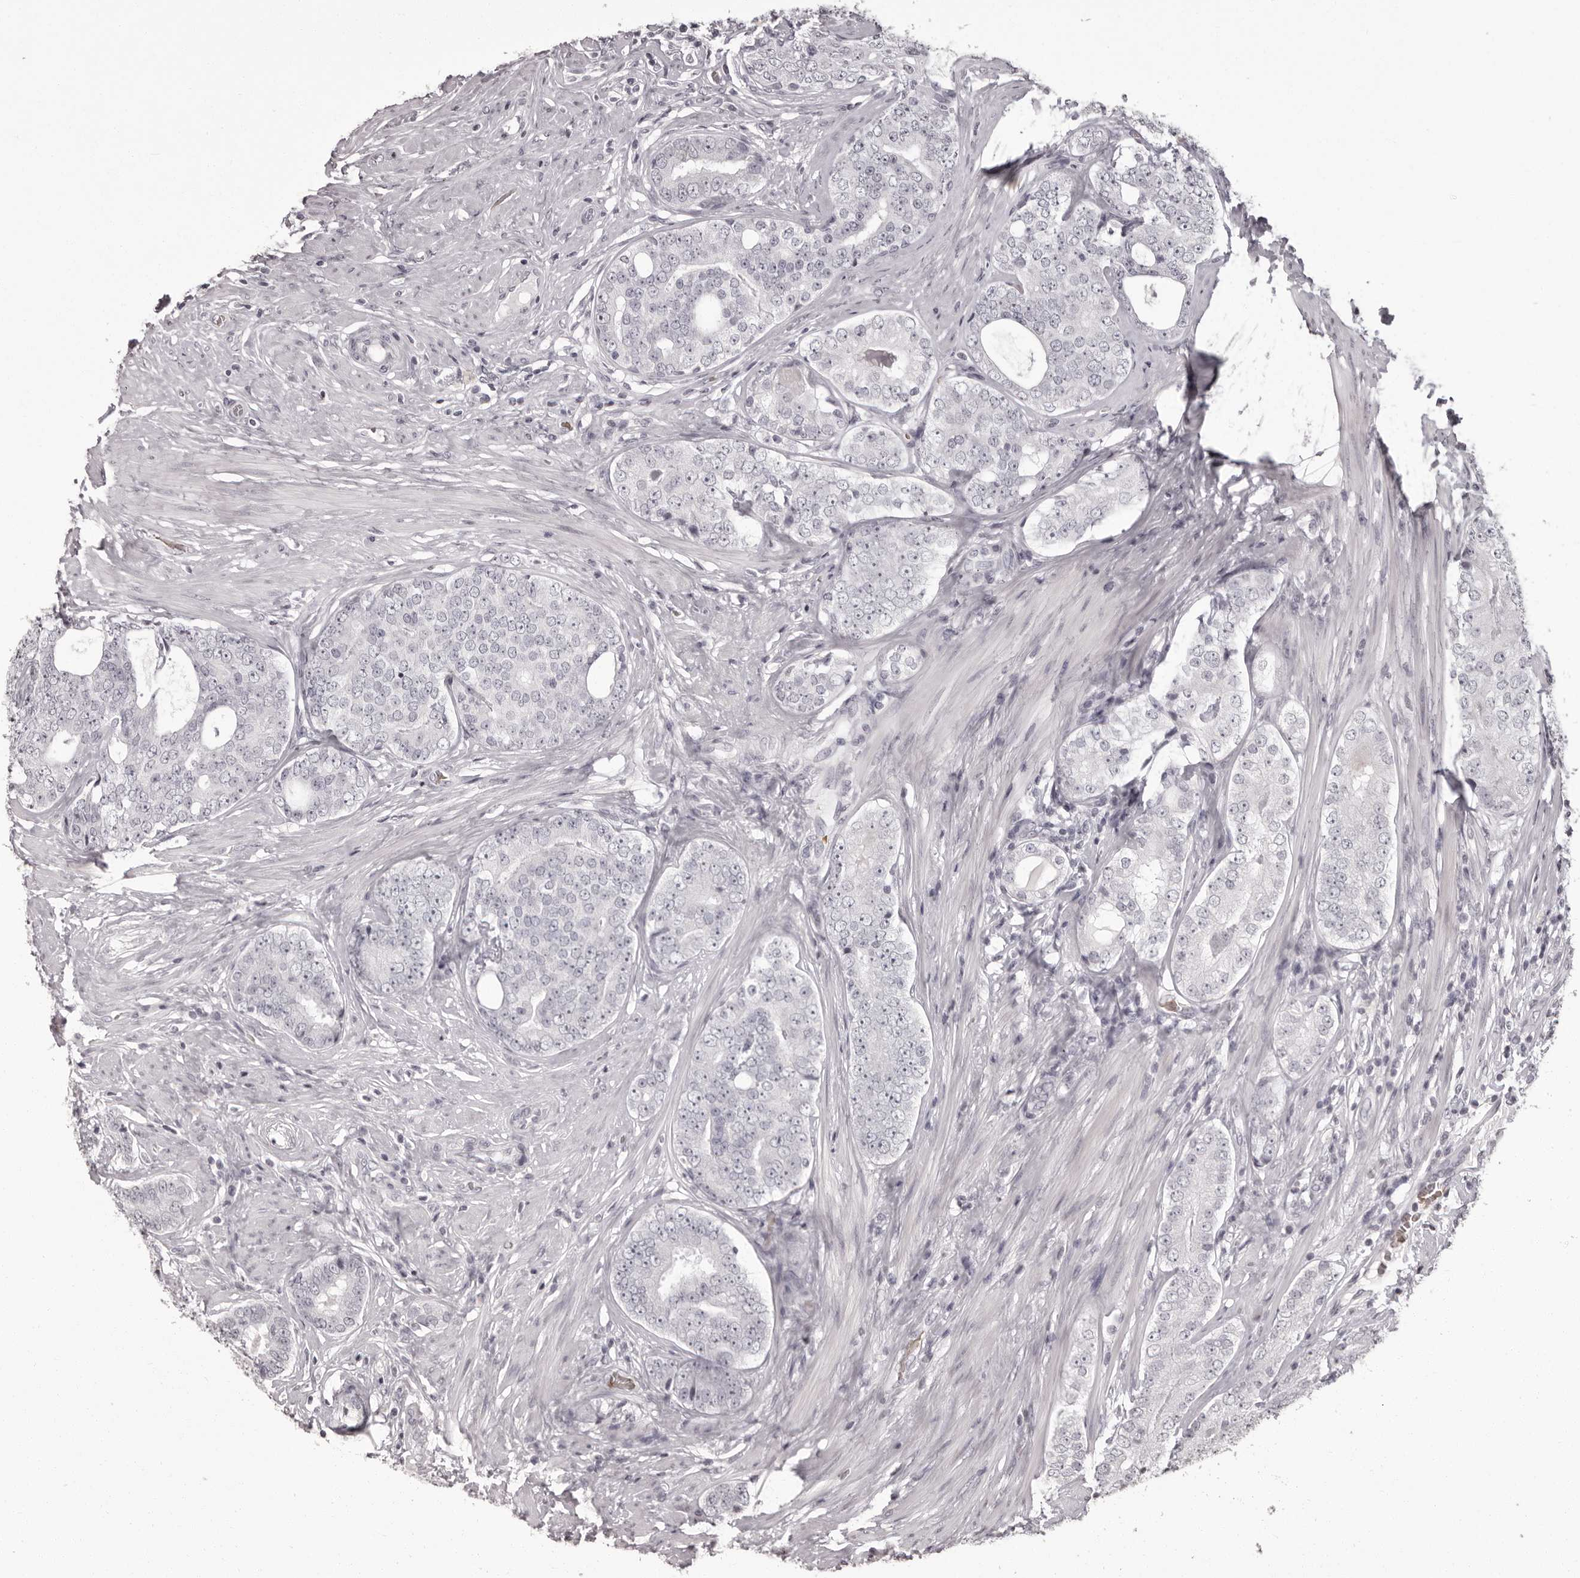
{"staining": {"intensity": "negative", "quantity": "none", "location": "none"}, "tissue": "prostate cancer", "cell_type": "Tumor cells", "image_type": "cancer", "snomed": [{"axis": "morphology", "description": "Adenocarcinoma, High grade"}, {"axis": "topography", "description": "Prostate"}], "caption": "Tumor cells show no significant positivity in prostate high-grade adenocarcinoma.", "gene": "C8orf74", "patient": {"sex": "male", "age": 56}}